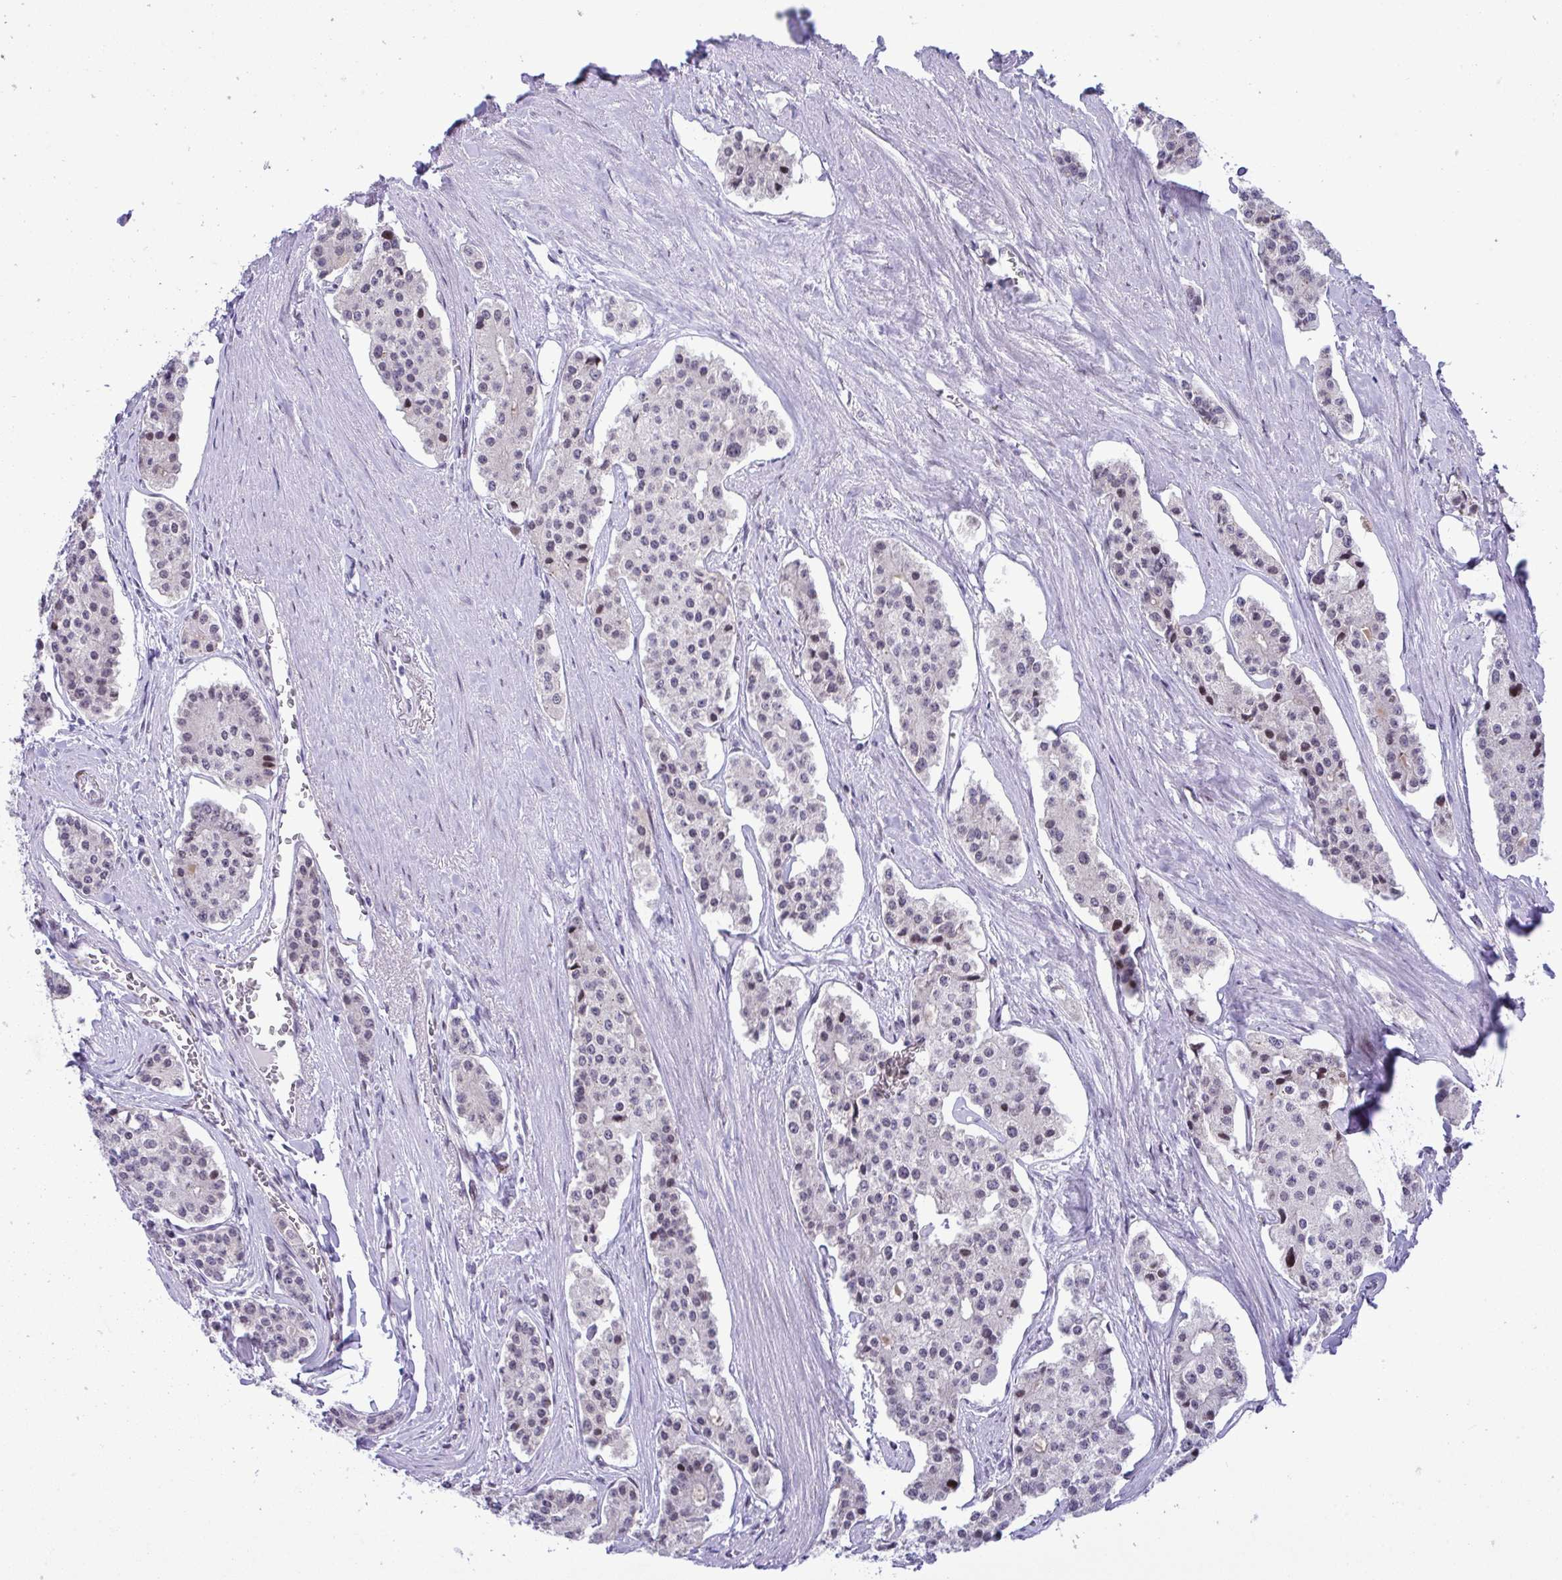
{"staining": {"intensity": "negative", "quantity": "none", "location": "none"}, "tissue": "carcinoid", "cell_type": "Tumor cells", "image_type": "cancer", "snomed": [{"axis": "morphology", "description": "Carcinoid, malignant, NOS"}, {"axis": "topography", "description": "Small intestine"}], "caption": "This is a photomicrograph of immunohistochemistry staining of malignant carcinoid, which shows no staining in tumor cells. (DAB immunohistochemistry (IHC) visualized using brightfield microscopy, high magnification).", "gene": "ZFHX3", "patient": {"sex": "female", "age": 65}}